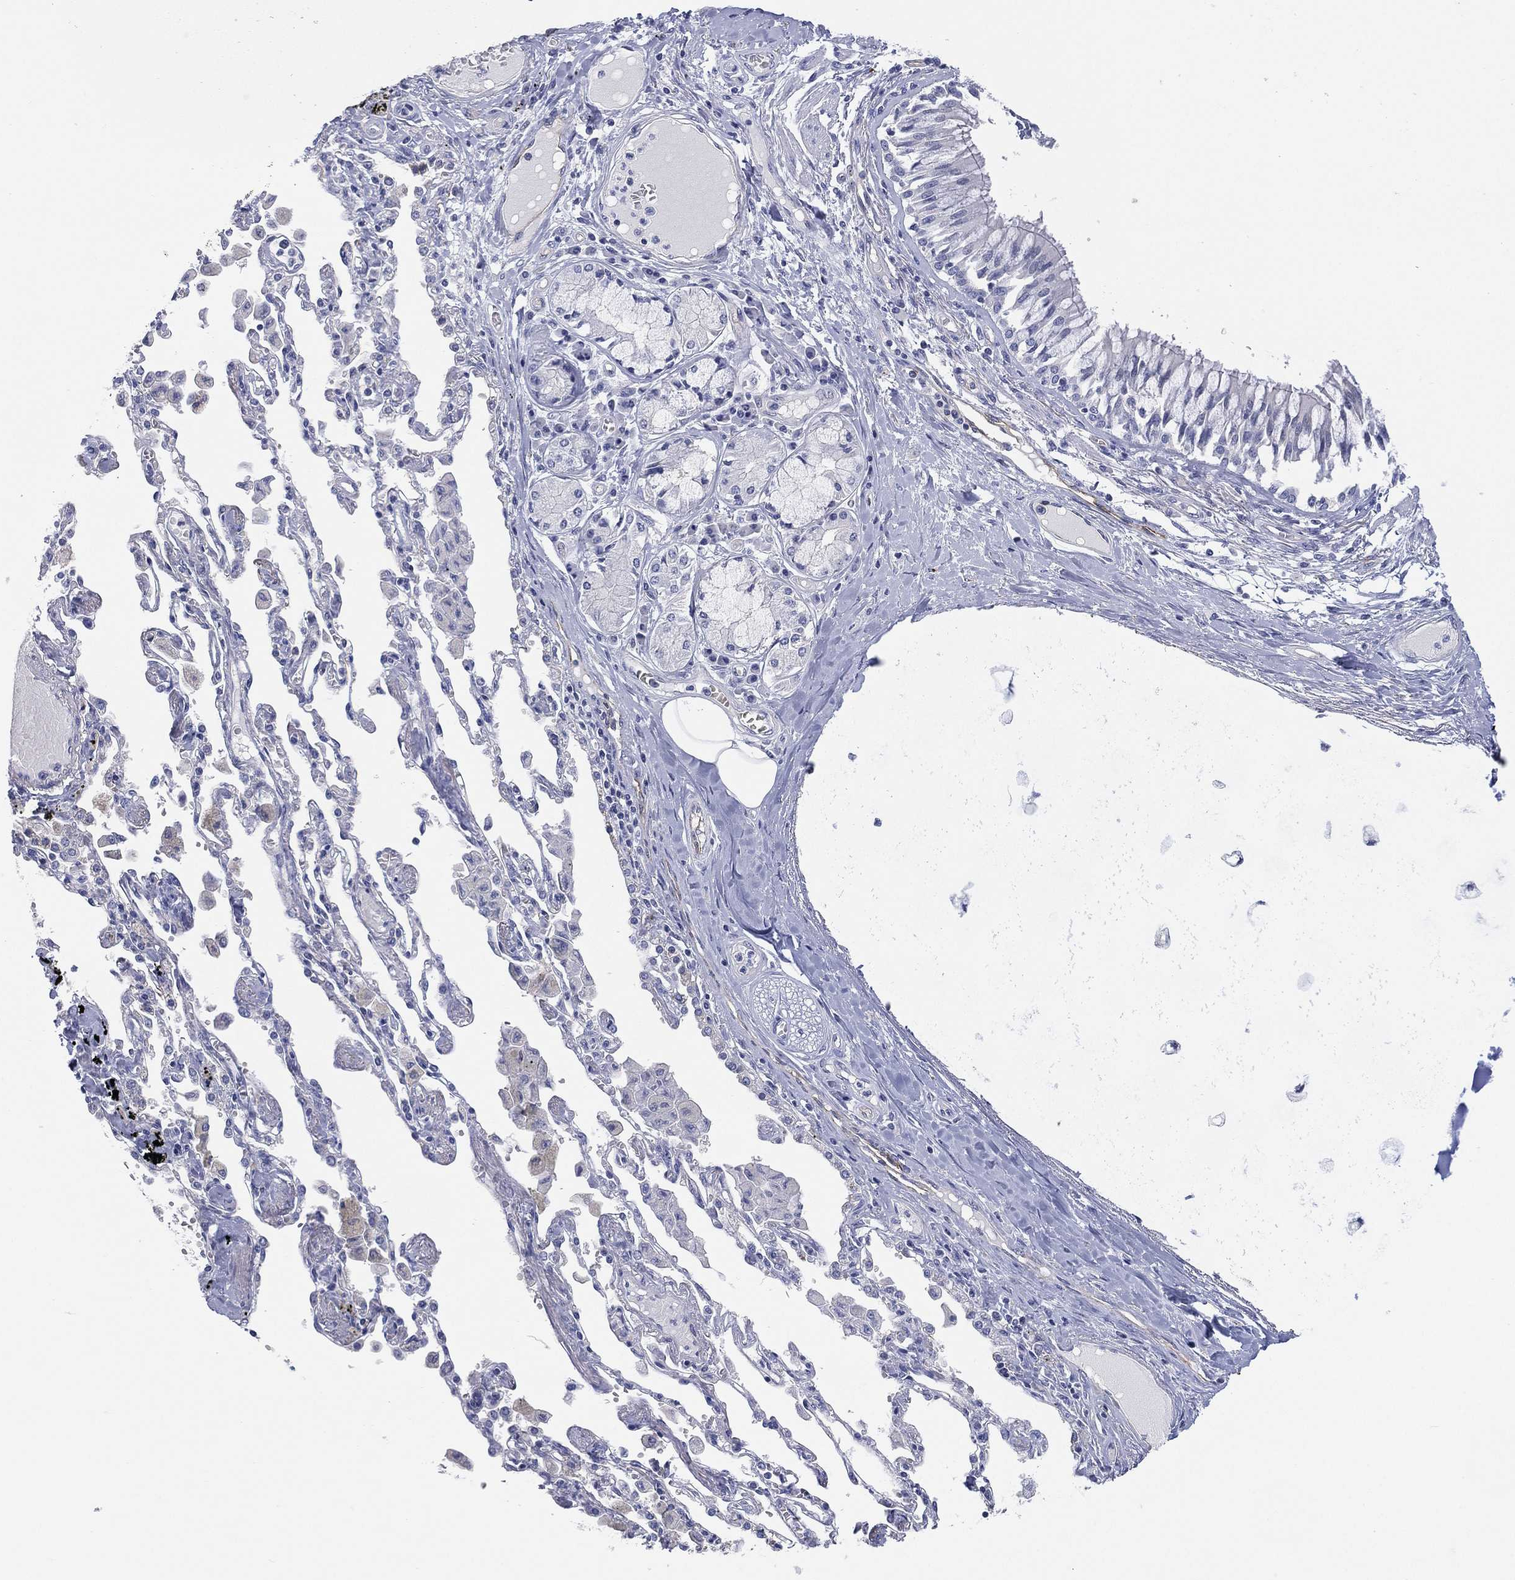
{"staining": {"intensity": "negative", "quantity": "none", "location": "none"}, "tissue": "bronchus", "cell_type": "Respiratory epithelial cells", "image_type": "normal", "snomed": [{"axis": "morphology", "description": "Normal tissue, NOS"}, {"axis": "morphology", "description": "Squamous cell carcinoma, NOS"}, {"axis": "topography", "description": "Cartilage tissue"}, {"axis": "topography", "description": "Bronchus"}, {"axis": "topography", "description": "Lung"}], "caption": "High magnification brightfield microscopy of unremarkable bronchus stained with DAB (3,3'-diaminobenzidine) (brown) and counterstained with hematoxylin (blue): respiratory epithelial cells show no significant expression. The staining was performed using DAB to visualize the protein expression in brown, while the nuclei were stained in blue with hematoxylin (Magnification: 20x).", "gene": "C5orf46", "patient": {"sex": "female", "age": 49}}